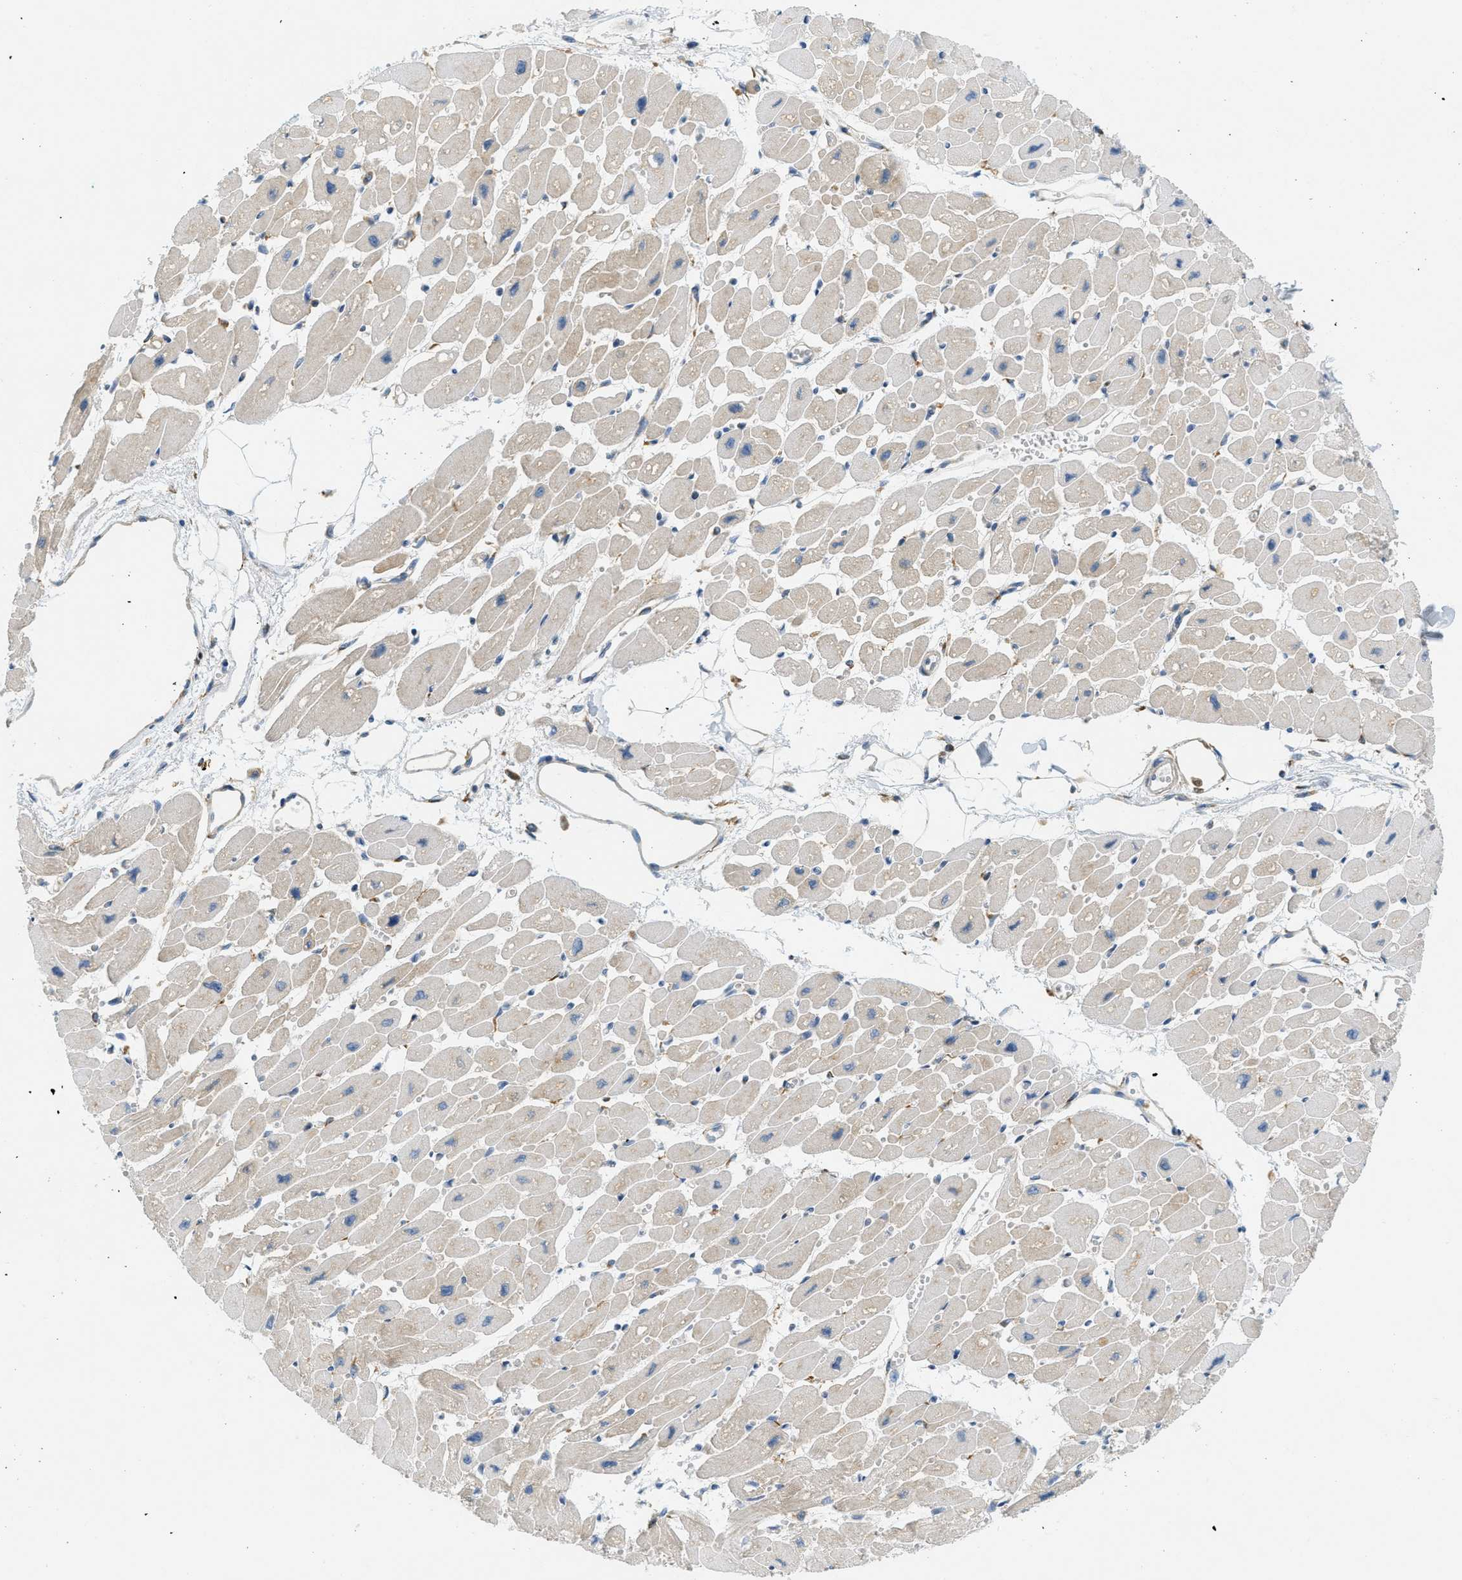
{"staining": {"intensity": "weak", "quantity": "25%-75%", "location": "cytoplasmic/membranous"}, "tissue": "heart muscle", "cell_type": "Cardiomyocytes", "image_type": "normal", "snomed": [{"axis": "morphology", "description": "Normal tissue, NOS"}, {"axis": "topography", "description": "Heart"}], "caption": "Immunohistochemistry histopathology image of unremarkable heart muscle: human heart muscle stained using immunohistochemistry (IHC) exhibits low levels of weak protein expression localized specifically in the cytoplasmic/membranous of cardiomyocytes, appearing as a cytoplasmic/membranous brown color.", "gene": "ABCF1", "patient": {"sex": "female", "age": 54}}